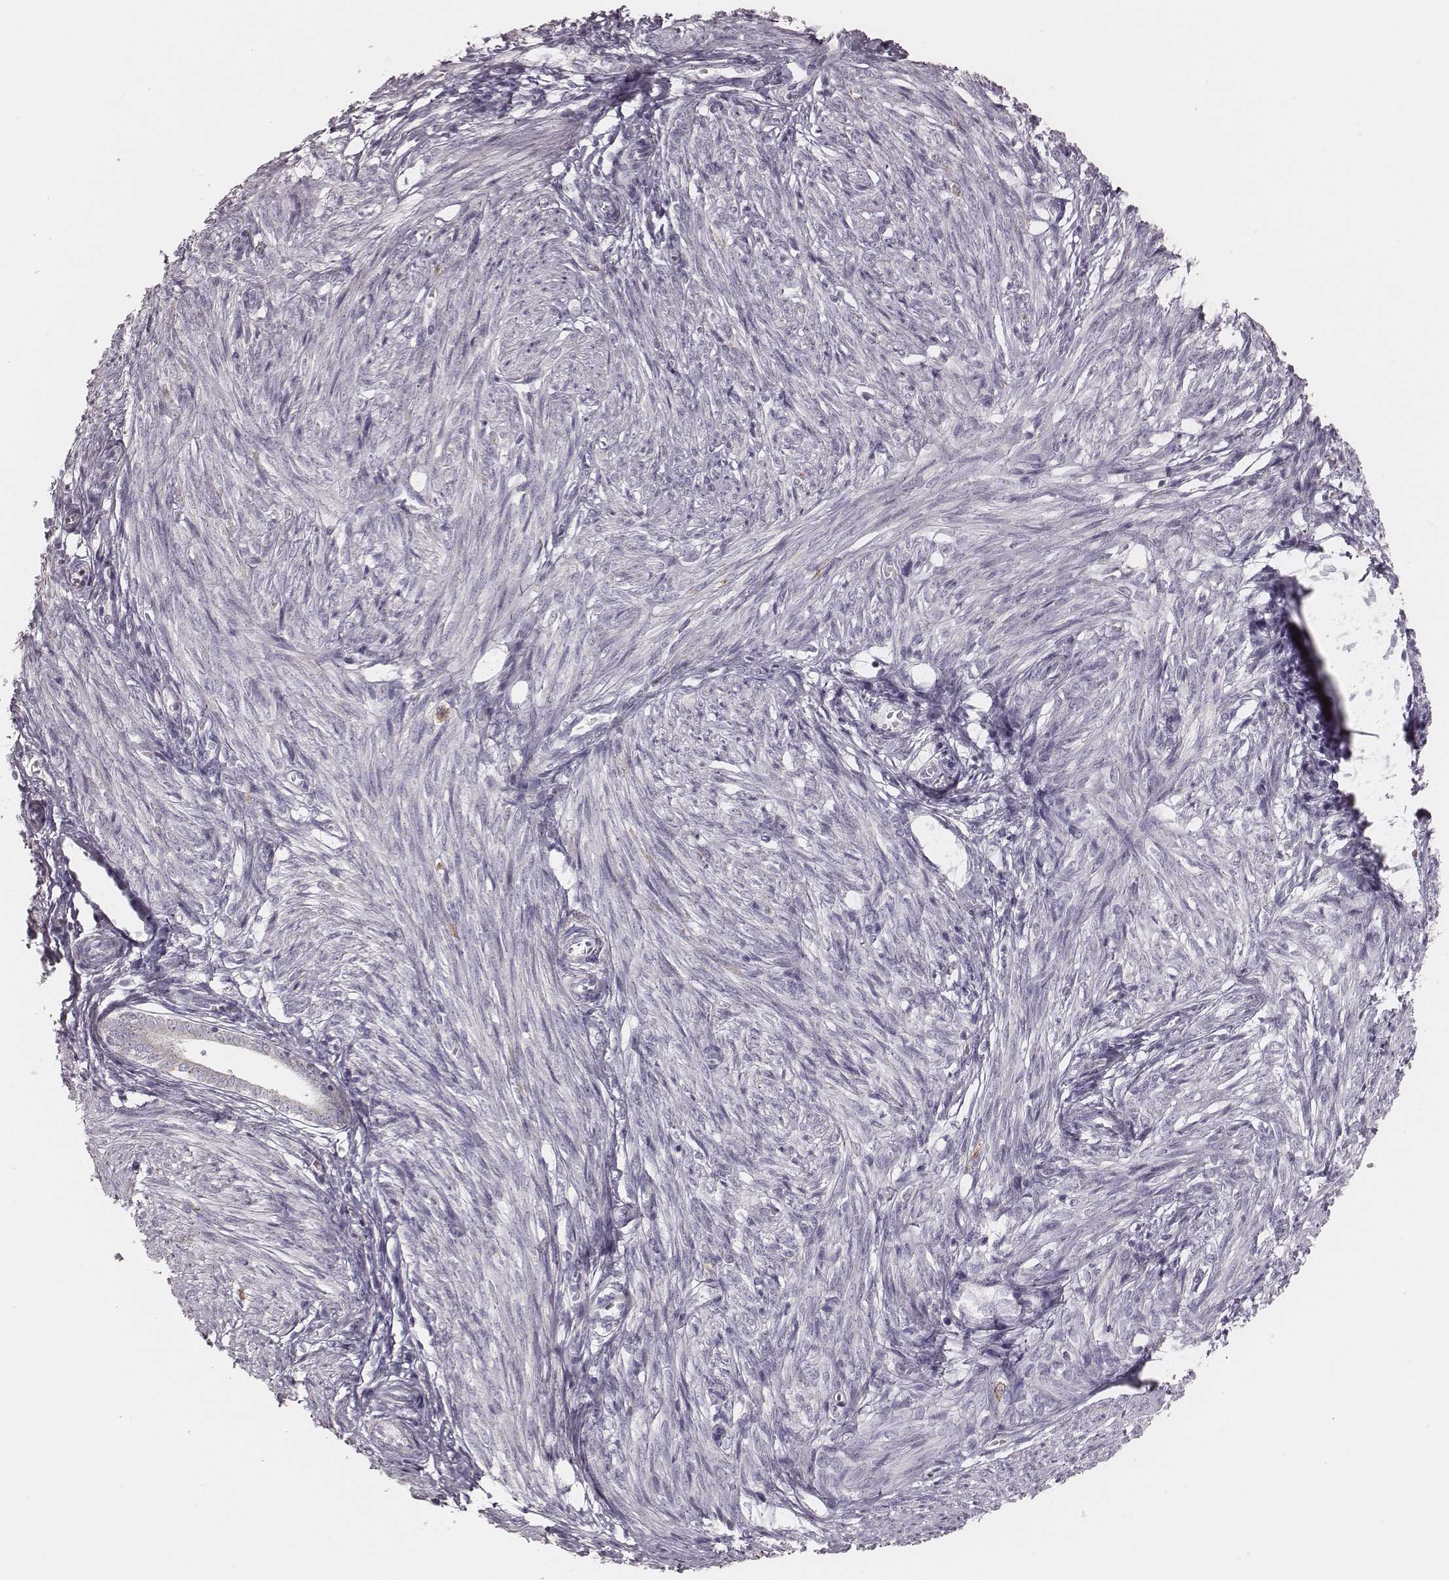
{"staining": {"intensity": "negative", "quantity": "none", "location": "none"}, "tissue": "endometrium", "cell_type": "Cells in endometrial stroma", "image_type": "normal", "snomed": [{"axis": "morphology", "description": "Normal tissue, NOS"}, {"axis": "topography", "description": "Endometrium"}], "caption": "The immunohistochemistry (IHC) micrograph has no significant staining in cells in endometrial stroma of endometrium.", "gene": "KIF5C", "patient": {"sex": "female", "age": 50}}